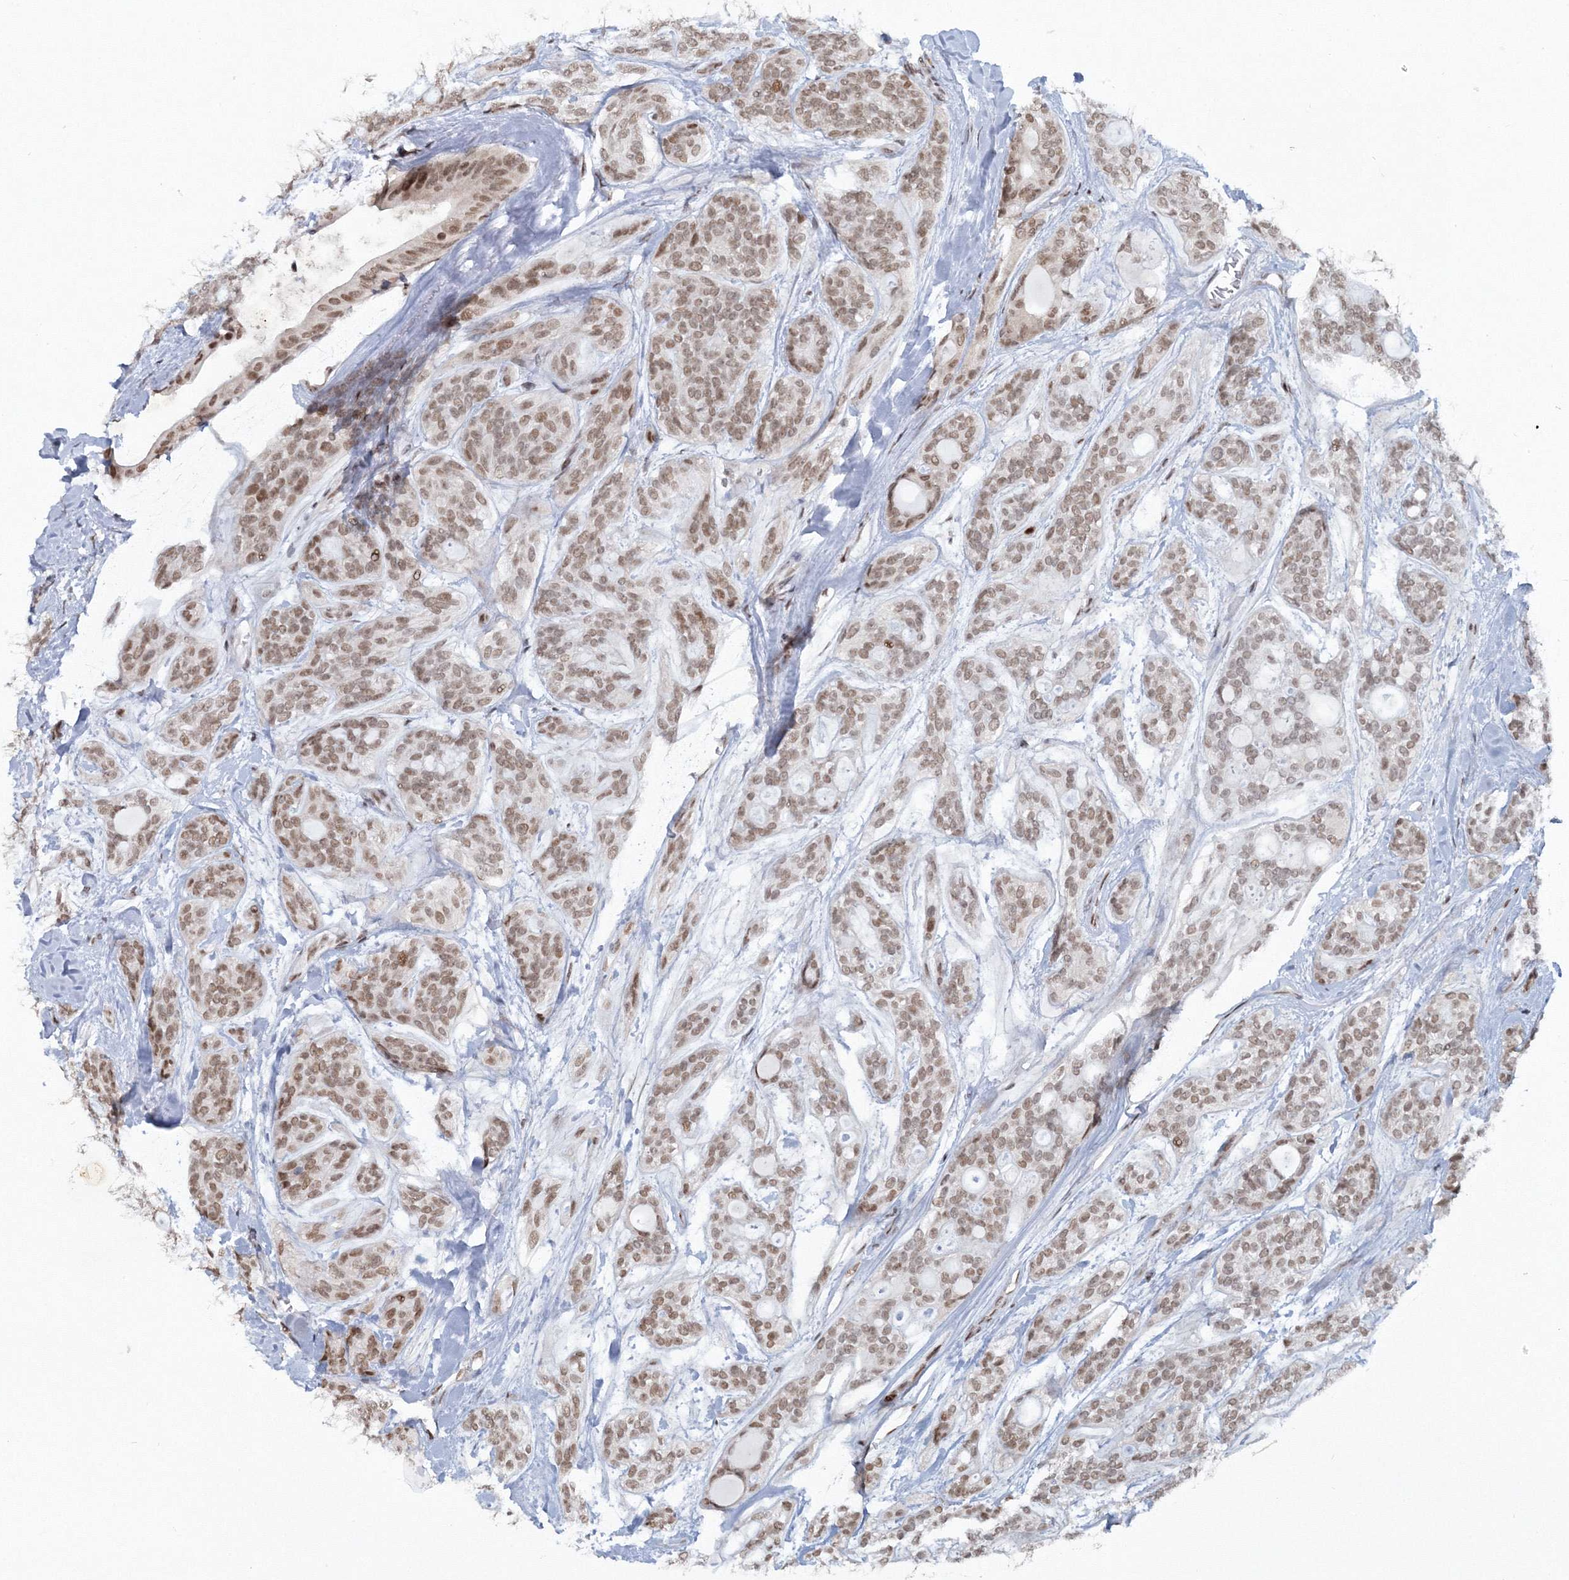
{"staining": {"intensity": "moderate", "quantity": ">75%", "location": "nuclear"}, "tissue": "head and neck cancer", "cell_type": "Tumor cells", "image_type": "cancer", "snomed": [{"axis": "morphology", "description": "Adenocarcinoma, NOS"}, {"axis": "topography", "description": "Head-Neck"}], "caption": "An image showing moderate nuclear staining in about >75% of tumor cells in head and neck cancer, as visualized by brown immunohistochemical staining.", "gene": "C3orf33", "patient": {"sex": "male", "age": 66}}